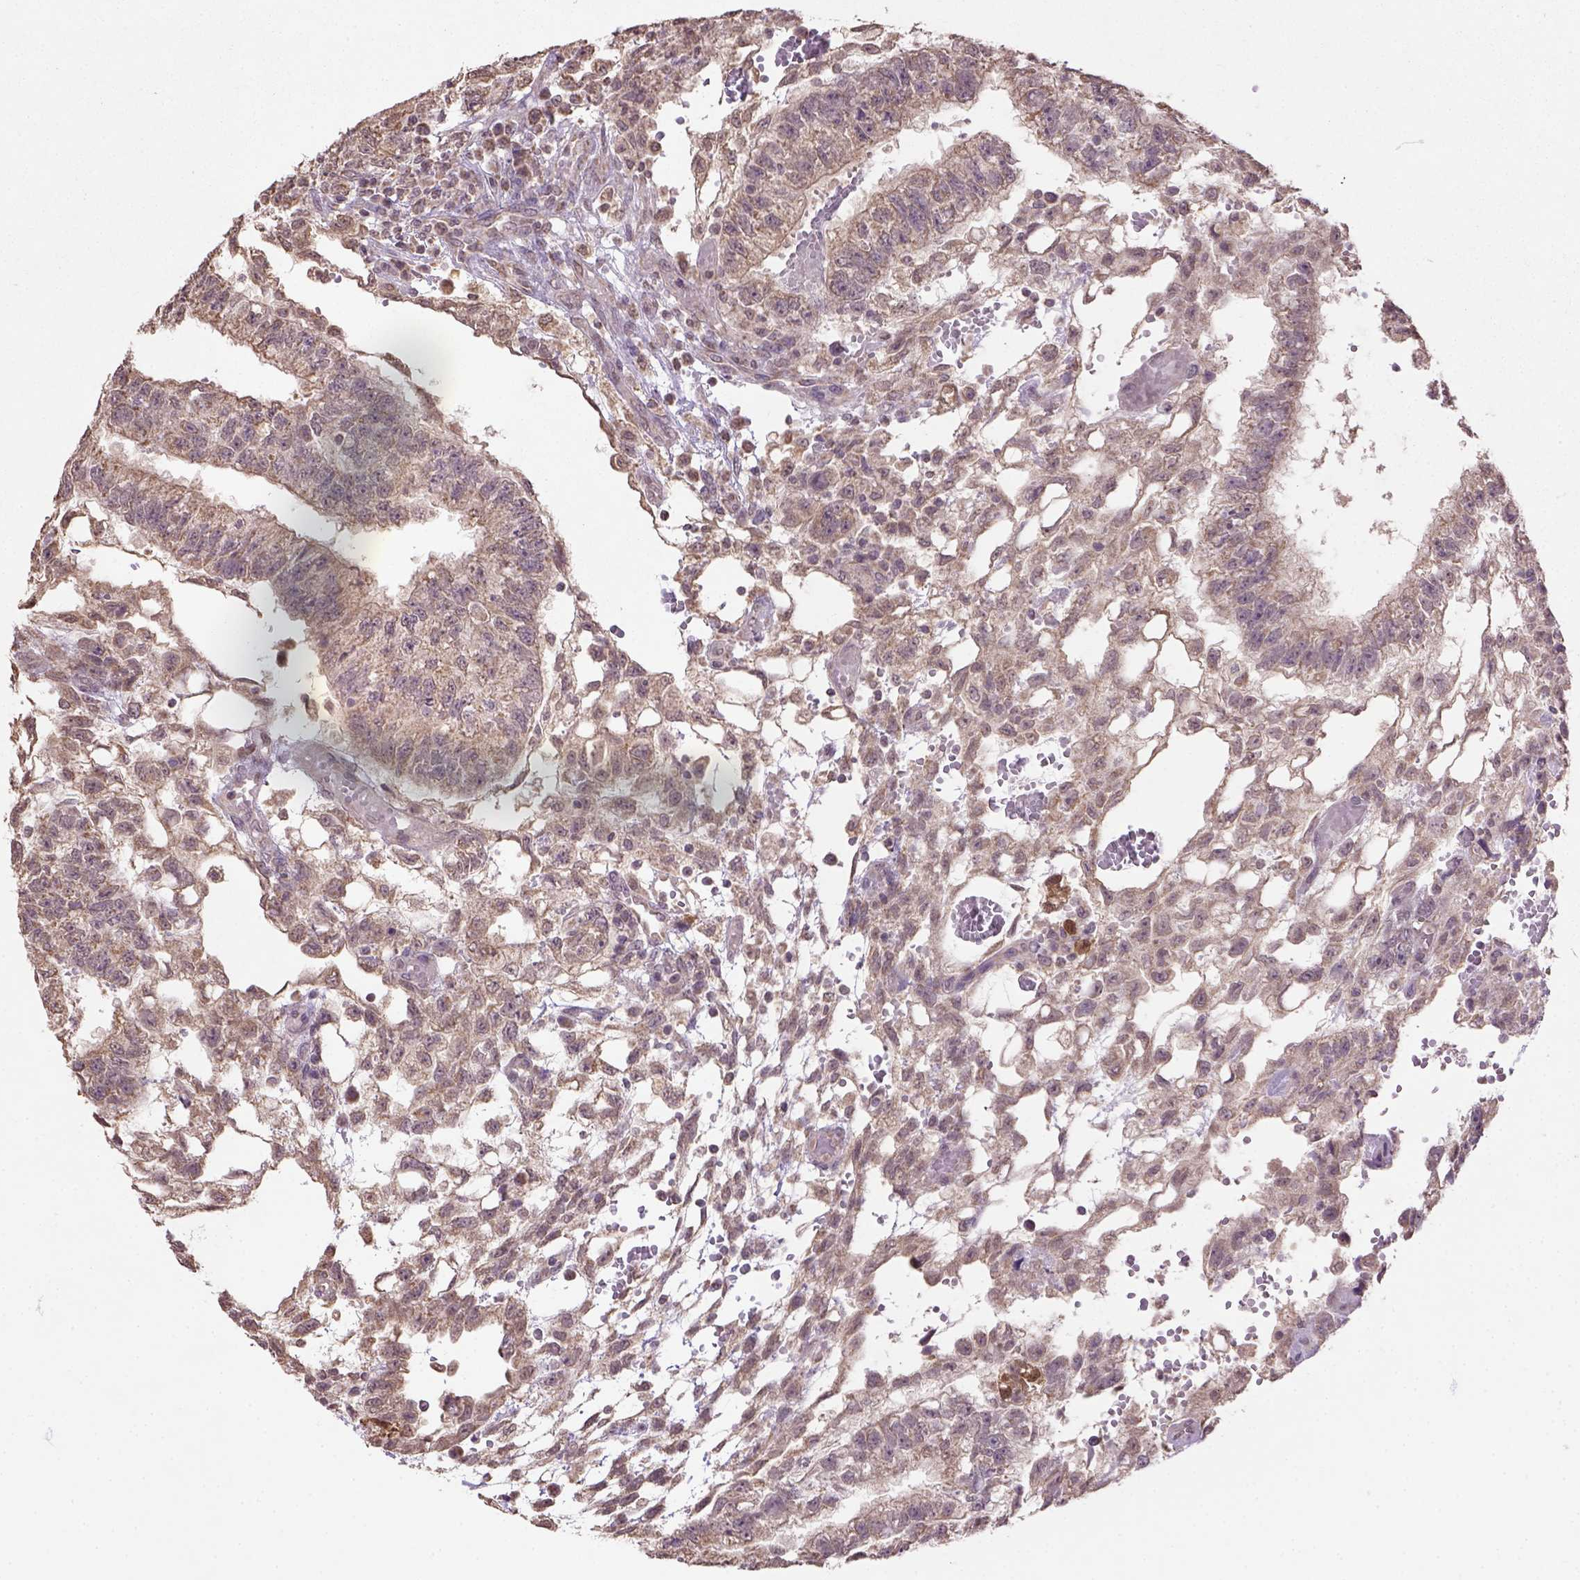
{"staining": {"intensity": "moderate", "quantity": "<25%", "location": "cytoplasmic/membranous"}, "tissue": "testis cancer", "cell_type": "Tumor cells", "image_type": "cancer", "snomed": [{"axis": "morphology", "description": "Carcinoma, Embryonal, NOS"}, {"axis": "topography", "description": "Testis"}], "caption": "Brown immunohistochemical staining in human testis cancer demonstrates moderate cytoplasmic/membranous staining in about <25% of tumor cells. (Stains: DAB (3,3'-diaminobenzidine) in brown, nuclei in blue, Microscopy: brightfield microscopy at high magnification).", "gene": "NUDT10", "patient": {"sex": "male", "age": 32}}